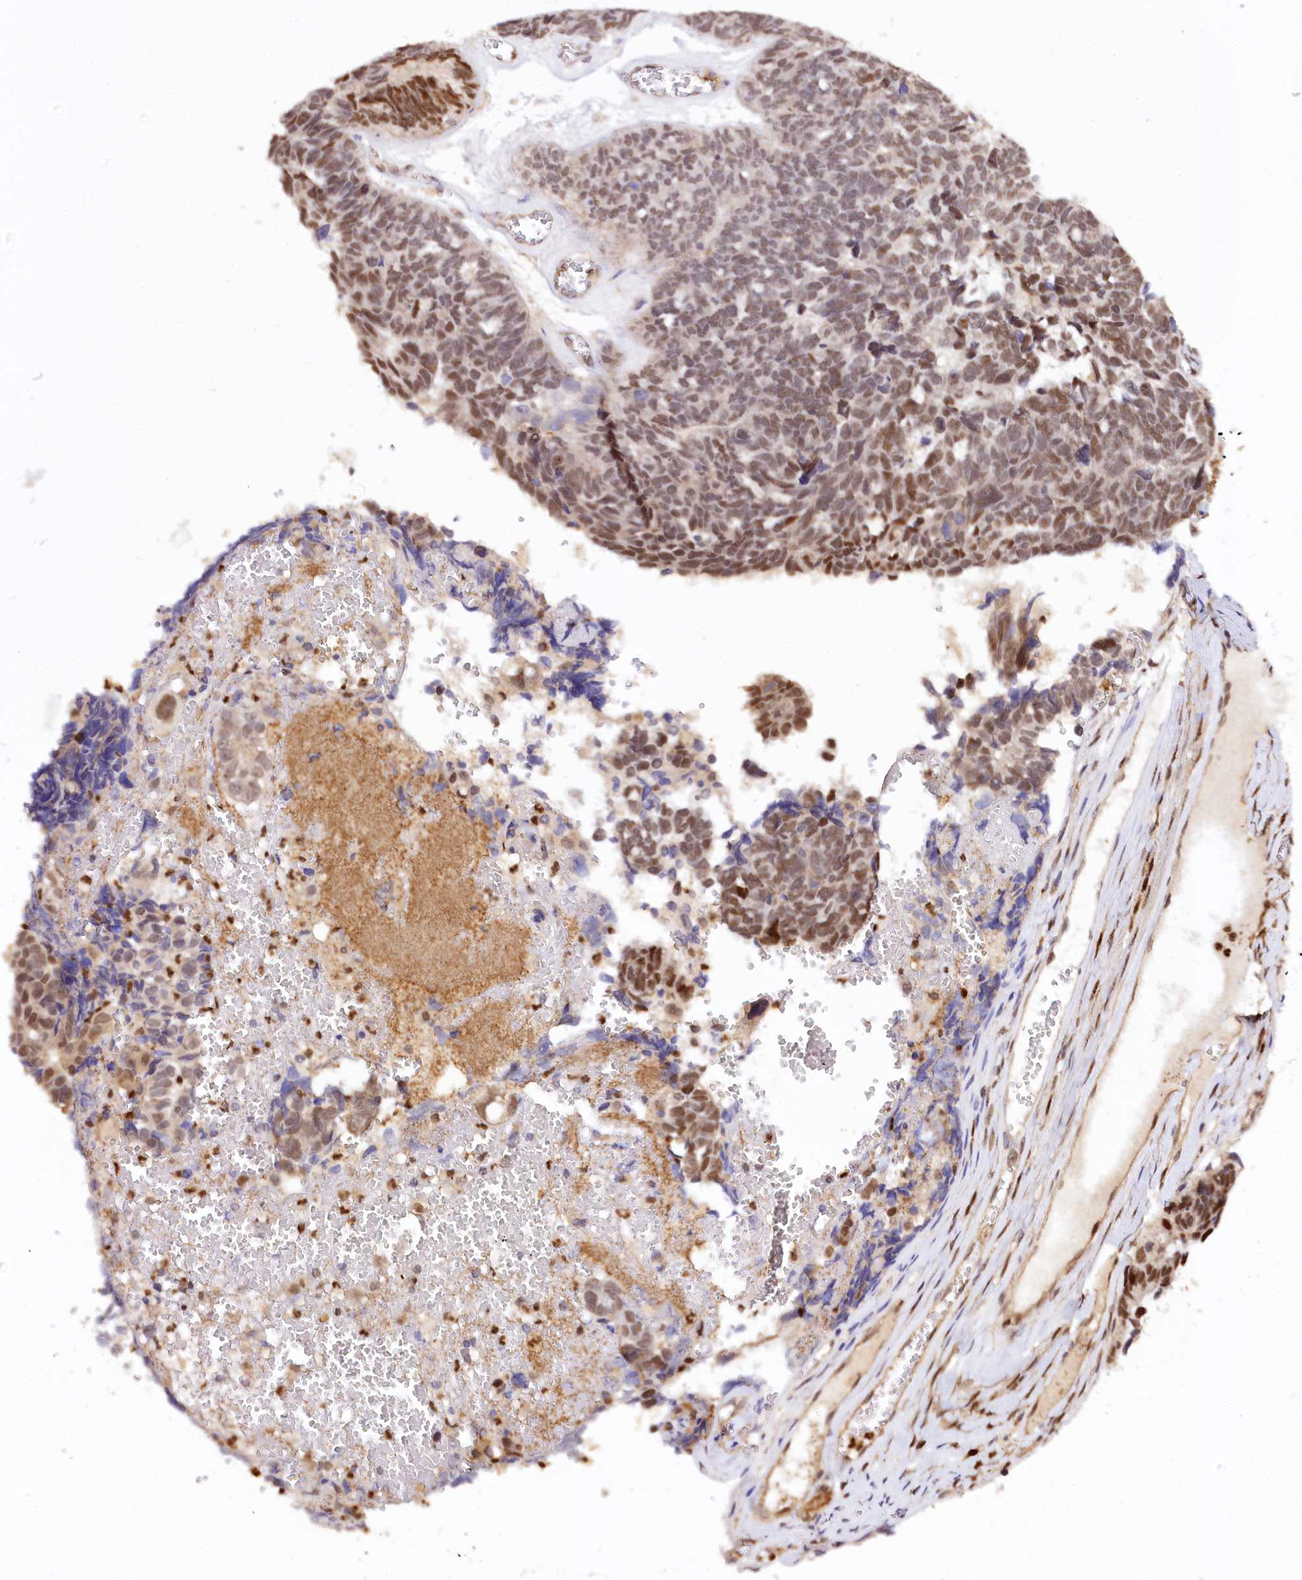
{"staining": {"intensity": "moderate", "quantity": ">75%", "location": "nuclear"}, "tissue": "ovarian cancer", "cell_type": "Tumor cells", "image_type": "cancer", "snomed": [{"axis": "morphology", "description": "Cystadenocarcinoma, serous, NOS"}, {"axis": "topography", "description": "Ovary"}], "caption": "IHC histopathology image of neoplastic tissue: human ovarian serous cystadenocarcinoma stained using IHC exhibits medium levels of moderate protein expression localized specifically in the nuclear of tumor cells, appearing as a nuclear brown color.", "gene": "GNL3L", "patient": {"sex": "female", "age": 79}}